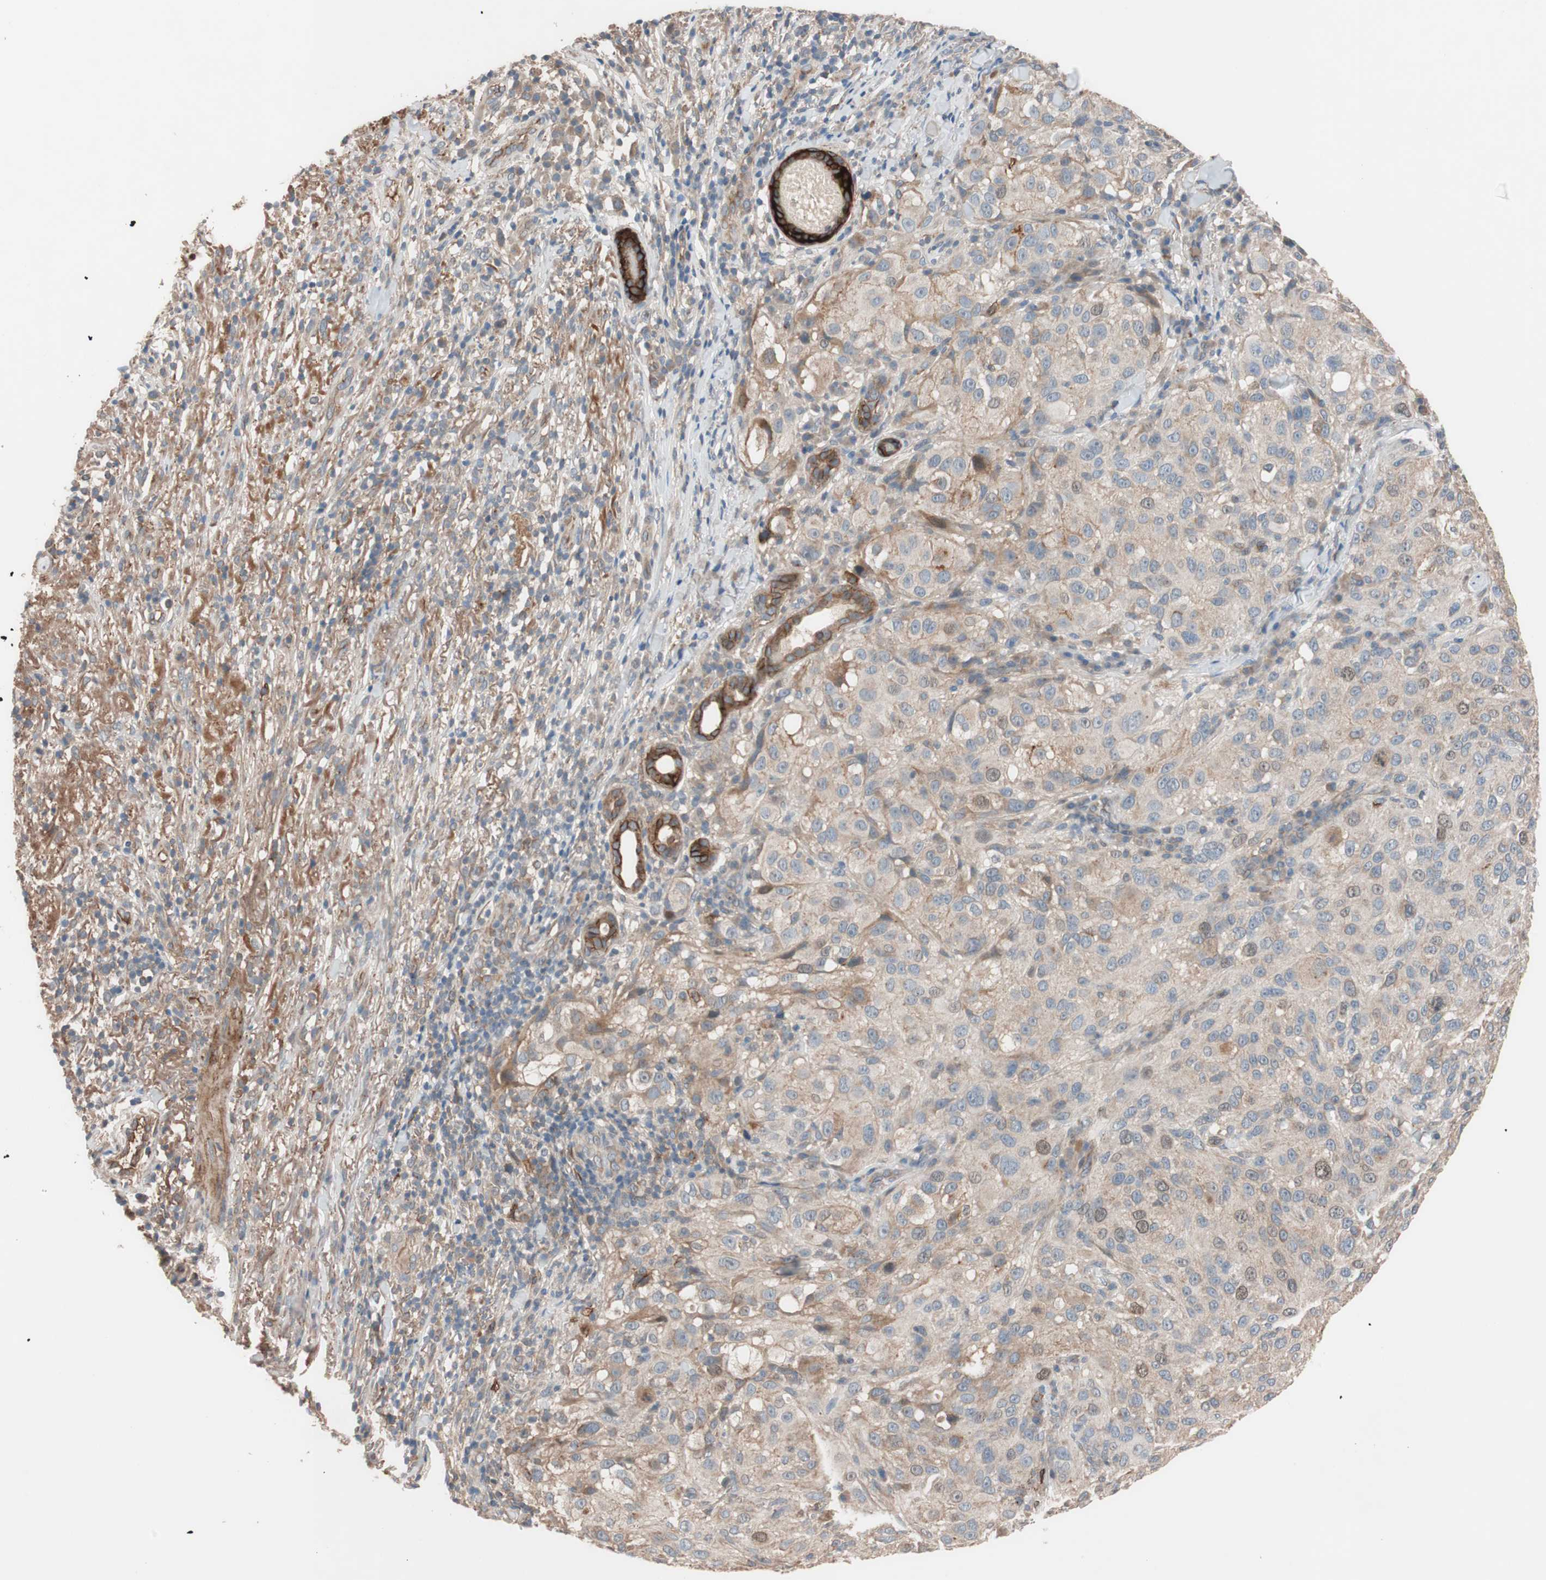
{"staining": {"intensity": "moderate", "quantity": ">75%", "location": "cytoplasmic/membranous"}, "tissue": "melanoma", "cell_type": "Tumor cells", "image_type": "cancer", "snomed": [{"axis": "morphology", "description": "Necrosis, NOS"}, {"axis": "morphology", "description": "Malignant melanoma, NOS"}, {"axis": "topography", "description": "Skin"}], "caption": "Human malignant melanoma stained for a protein (brown) shows moderate cytoplasmic/membranous positive staining in approximately >75% of tumor cells.", "gene": "SDC4", "patient": {"sex": "female", "age": 87}}